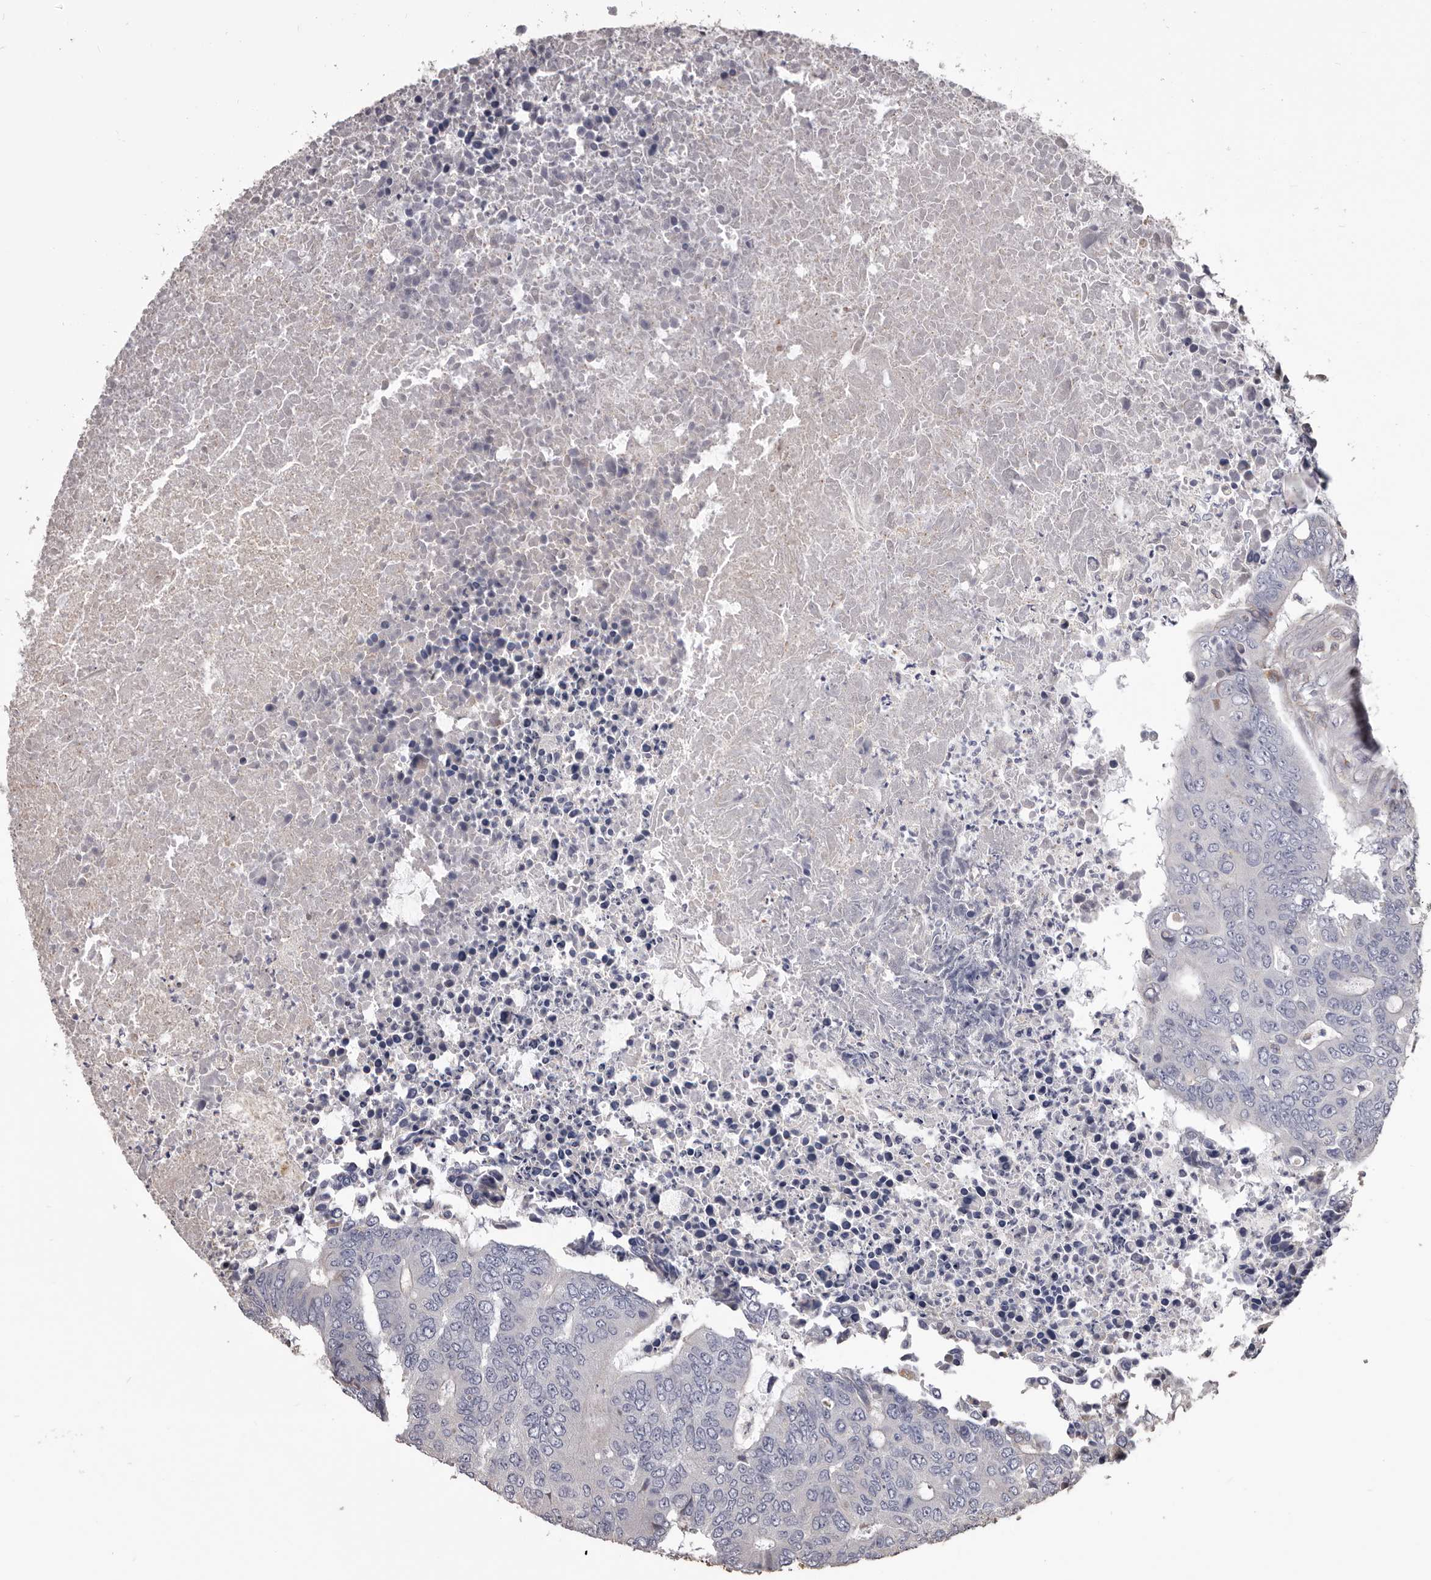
{"staining": {"intensity": "negative", "quantity": "none", "location": "none"}, "tissue": "colorectal cancer", "cell_type": "Tumor cells", "image_type": "cancer", "snomed": [{"axis": "morphology", "description": "Adenocarcinoma, NOS"}, {"axis": "topography", "description": "Colon"}], "caption": "Immunohistochemistry (IHC) photomicrograph of neoplastic tissue: colorectal cancer stained with DAB (3,3'-diaminobenzidine) demonstrates no significant protein staining in tumor cells. (Stains: DAB (3,3'-diaminobenzidine) IHC with hematoxylin counter stain, Microscopy: brightfield microscopy at high magnification).", "gene": "CEP104", "patient": {"sex": "male", "age": 87}}